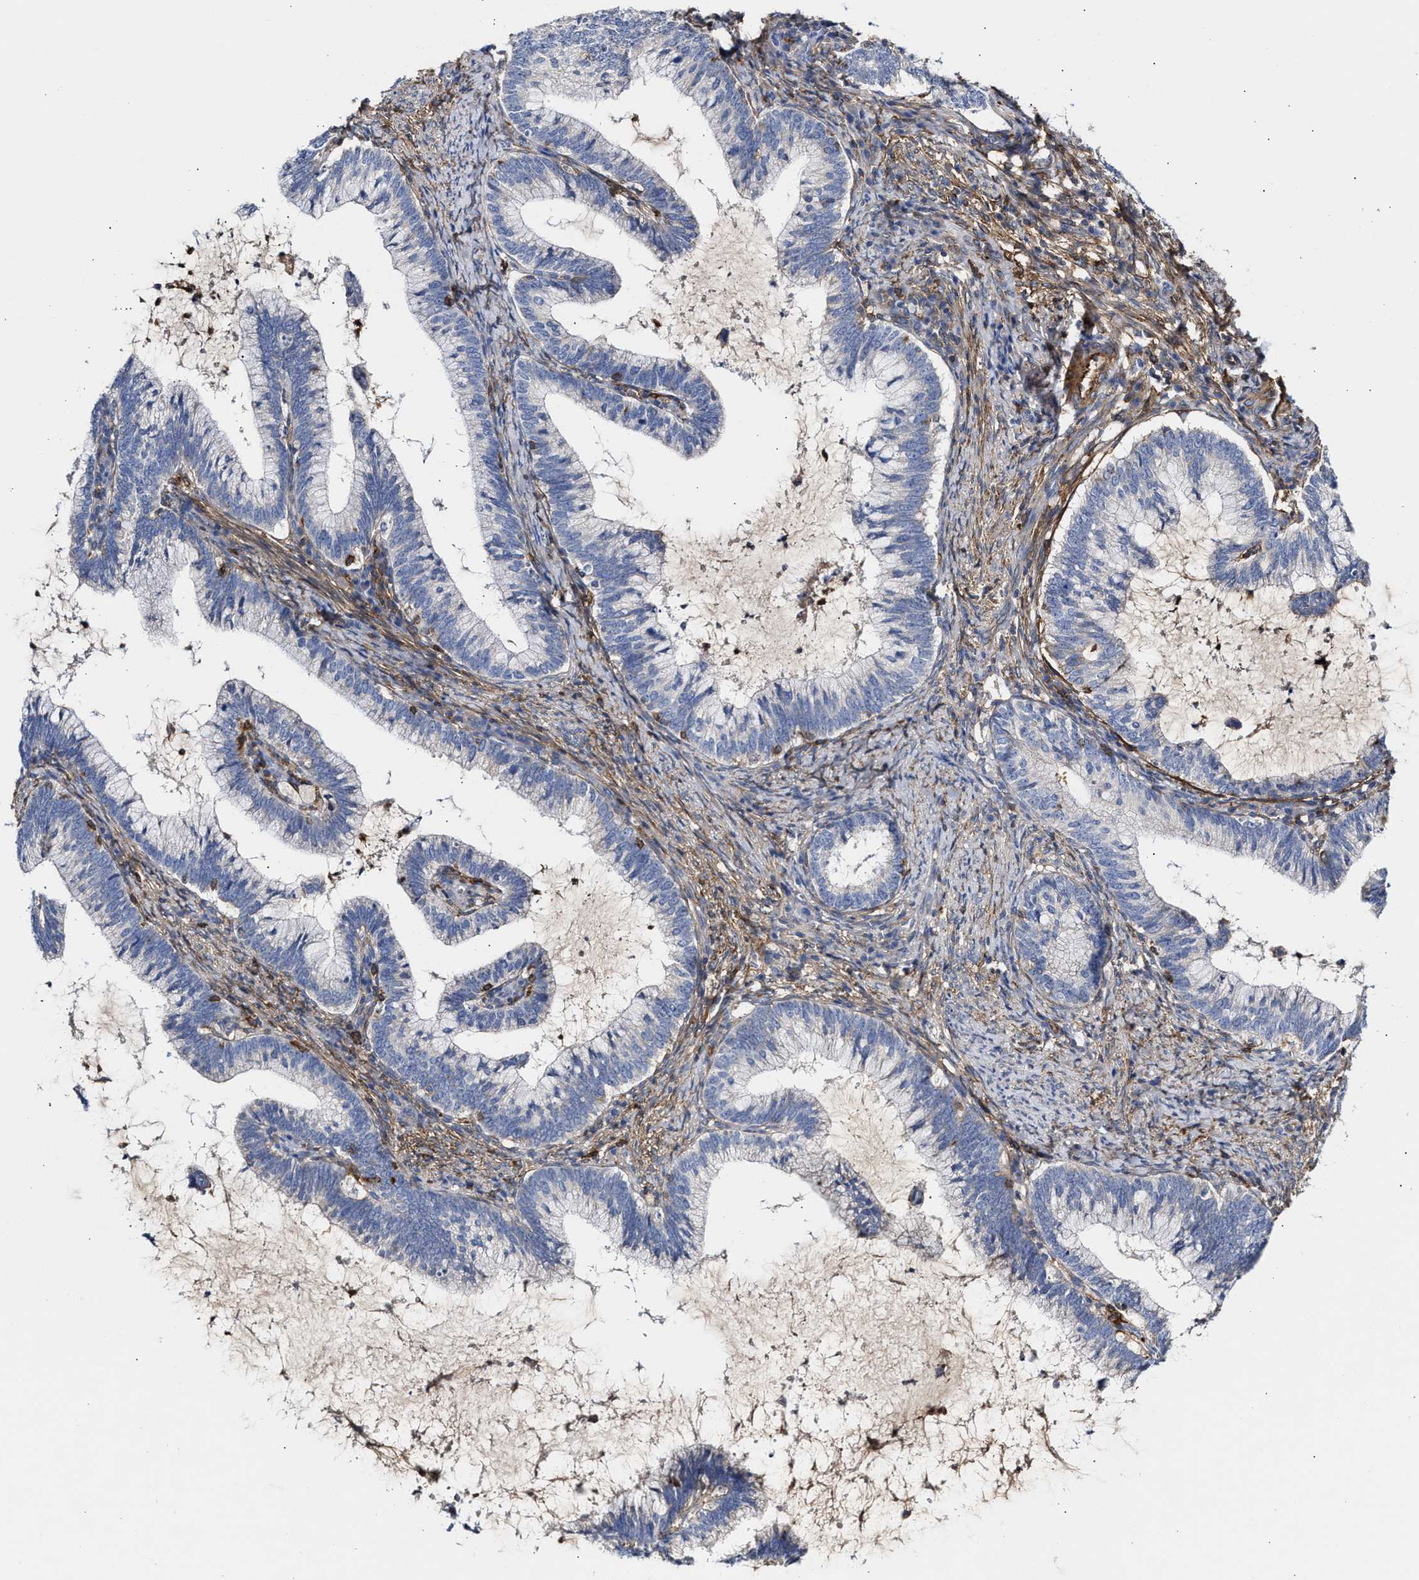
{"staining": {"intensity": "weak", "quantity": "<25%", "location": "cytoplasmic/membranous"}, "tissue": "cervical cancer", "cell_type": "Tumor cells", "image_type": "cancer", "snomed": [{"axis": "morphology", "description": "Adenocarcinoma, NOS"}, {"axis": "topography", "description": "Cervix"}], "caption": "A high-resolution histopathology image shows immunohistochemistry staining of cervical adenocarcinoma, which reveals no significant expression in tumor cells.", "gene": "HS3ST5", "patient": {"sex": "female", "age": 36}}